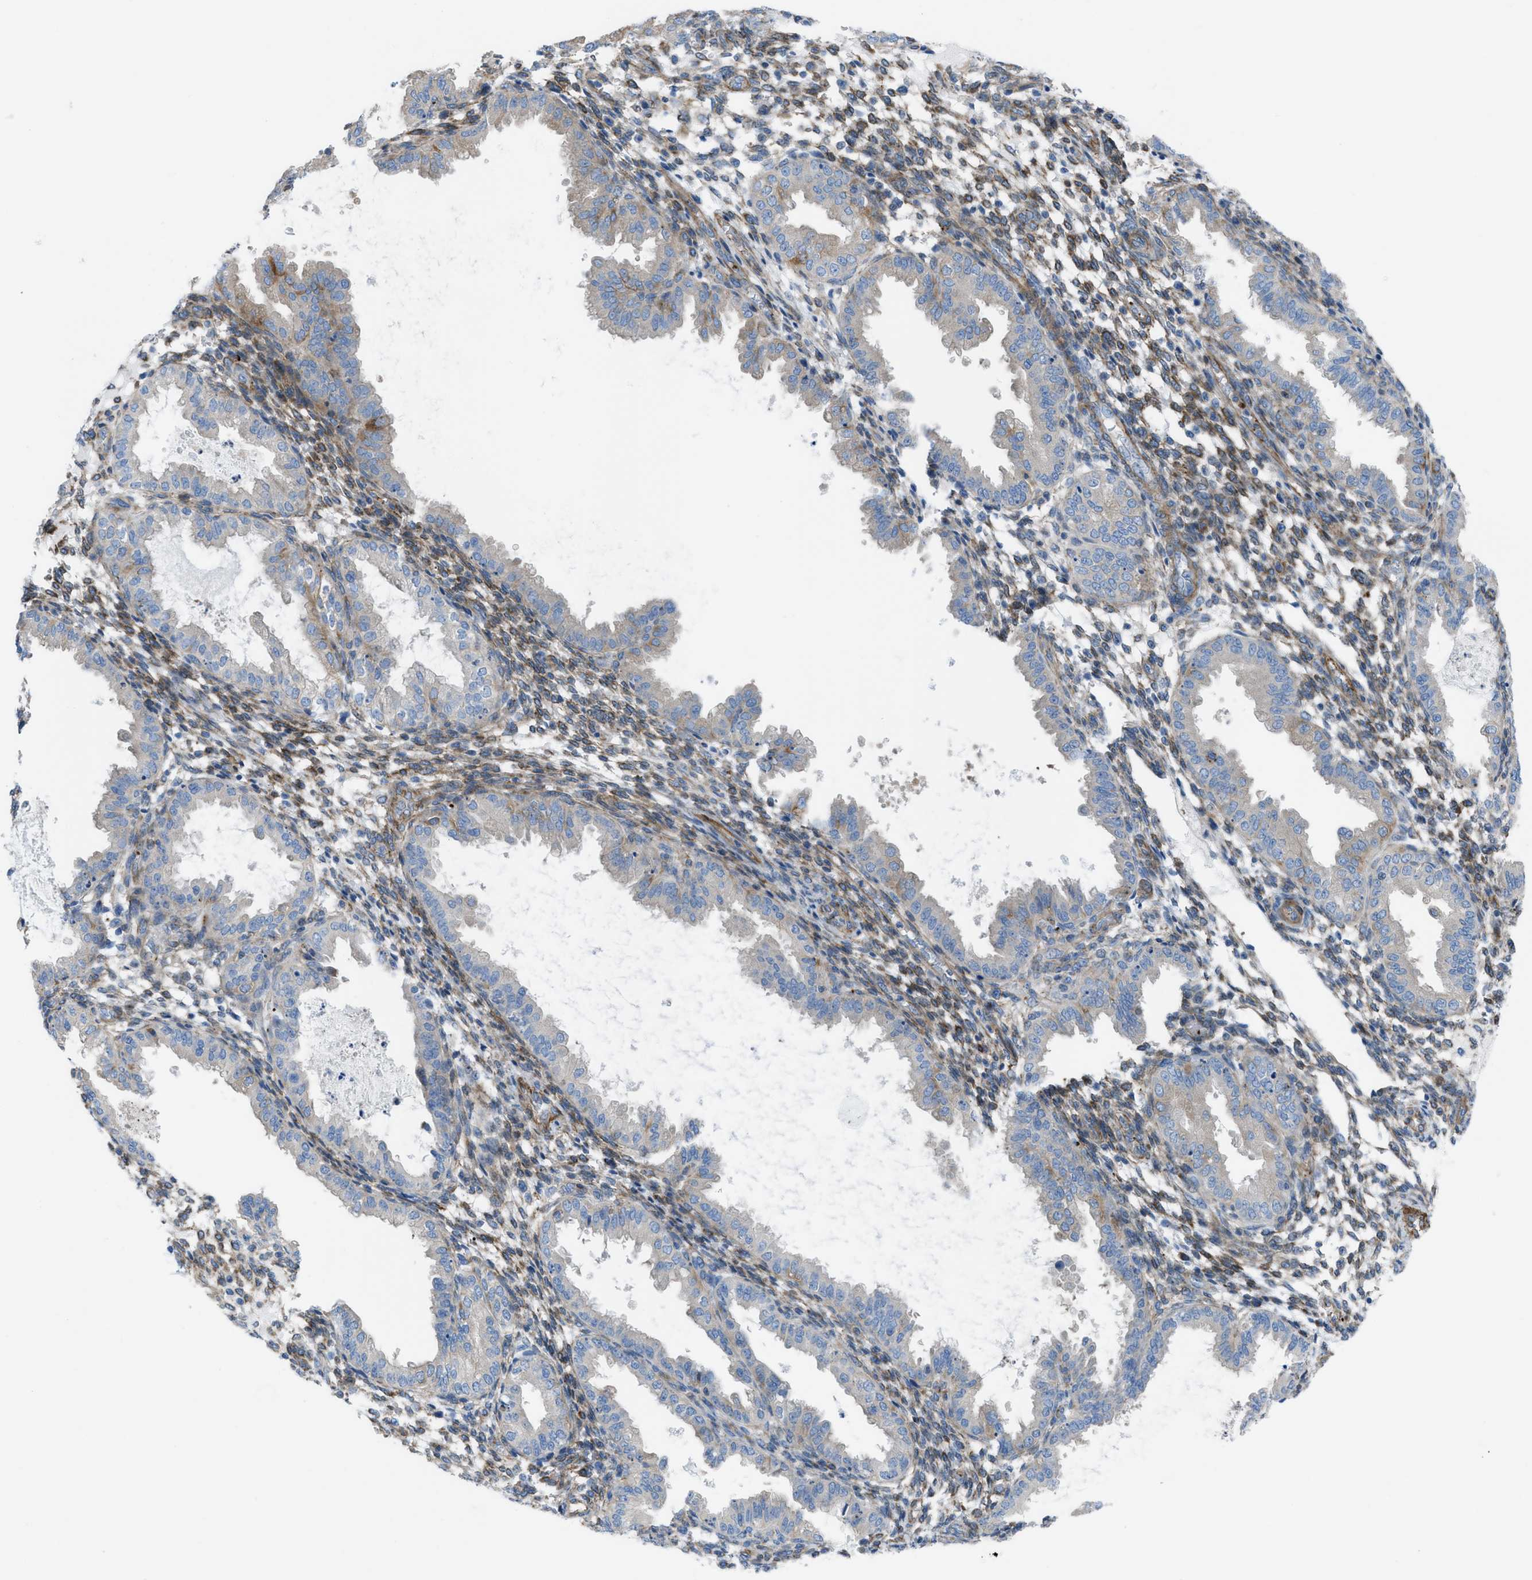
{"staining": {"intensity": "moderate", "quantity": "<25%", "location": "cytoplasmic/membranous"}, "tissue": "endometrium", "cell_type": "Cells in endometrial stroma", "image_type": "normal", "snomed": [{"axis": "morphology", "description": "Normal tissue, NOS"}, {"axis": "topography", "description": "Endometrium"}], "caption": "Normal endometrium displays moderate cytoplasmic/membranous staining in approximately <25% of cells in endometrial stroma, visualized by immunohistochemistry. (DAB IHC, brown staining for protein, blue staining for nuclei).", "gene": "KCNH7", "patient": {"sex": "female", "age": 33}}